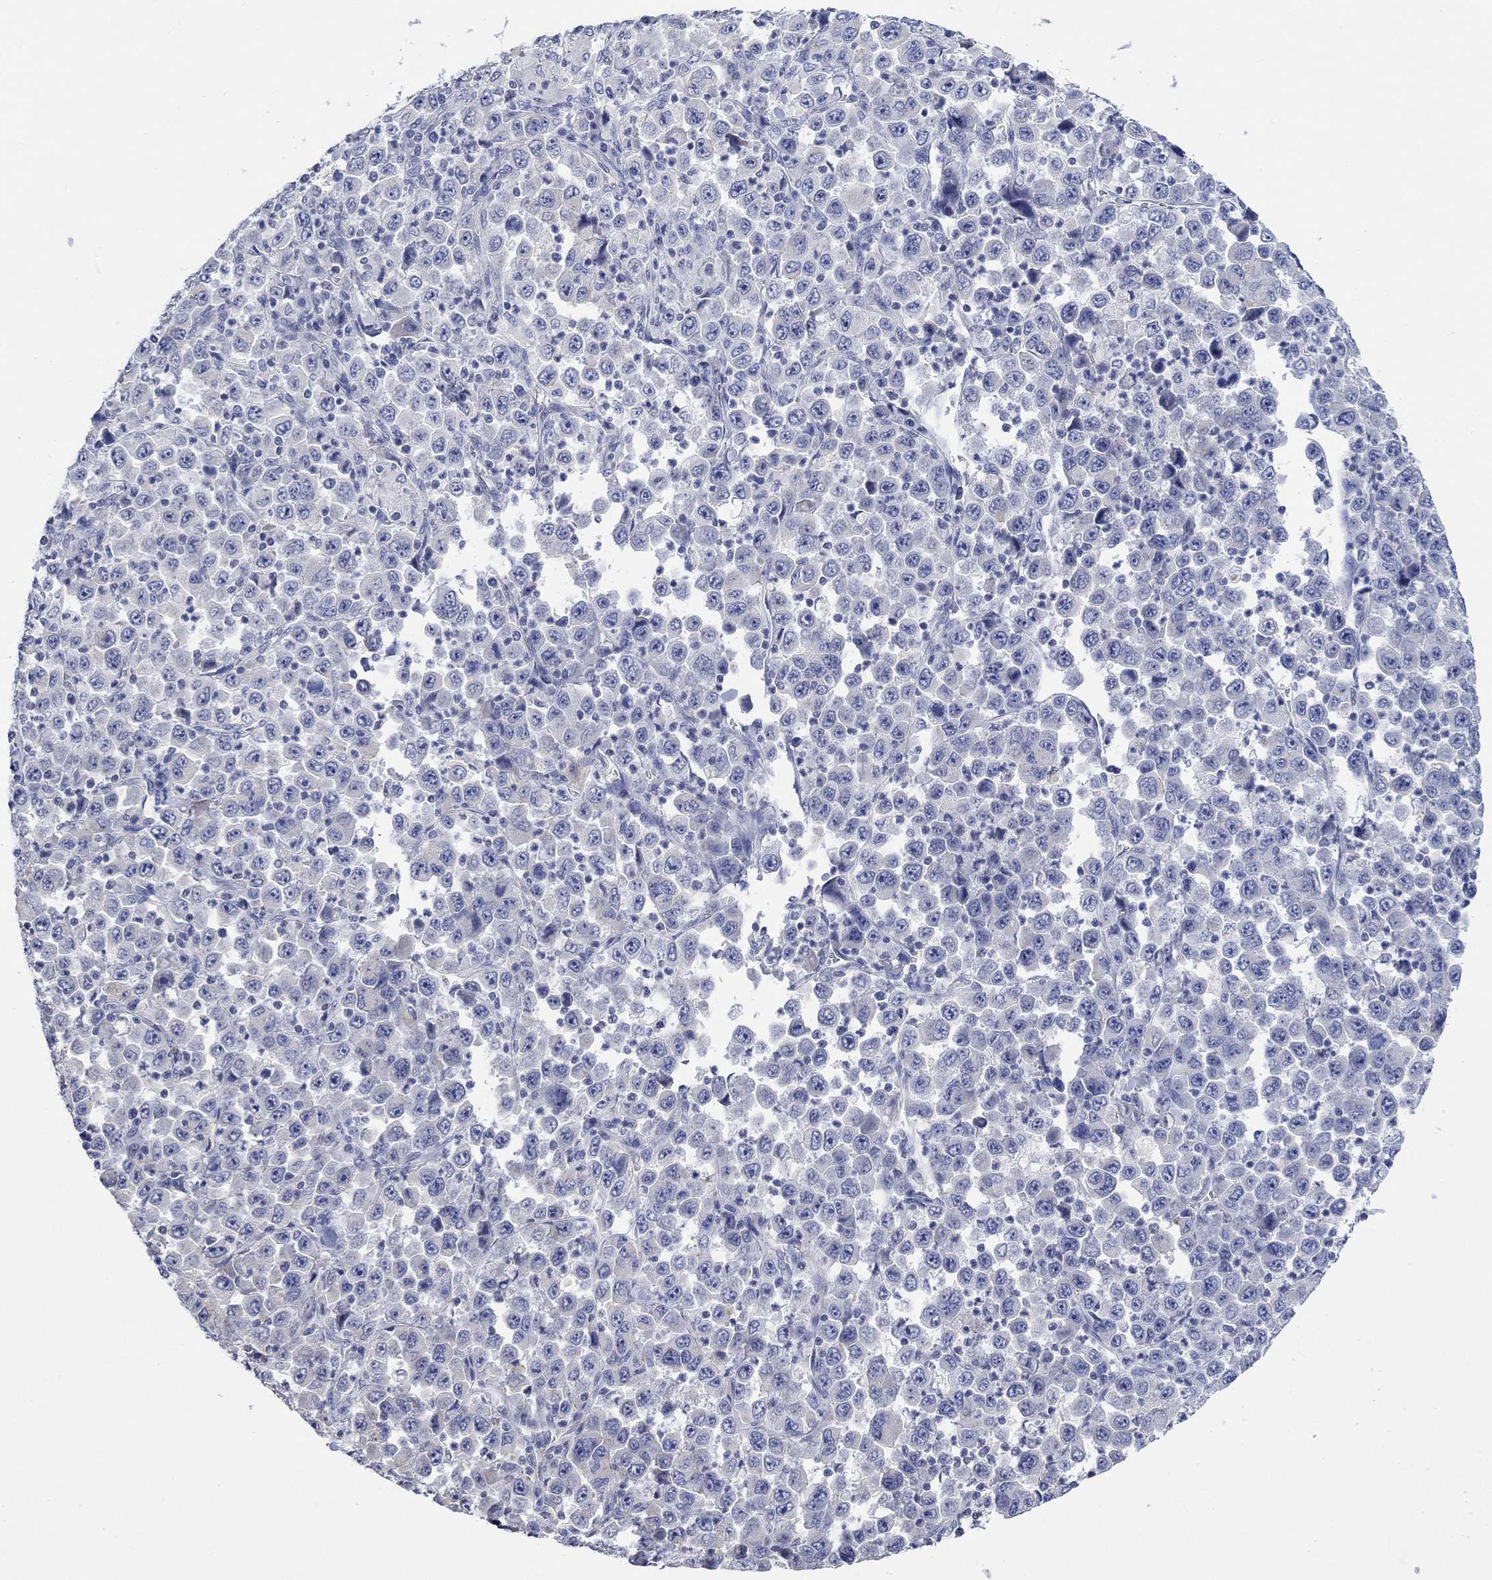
{"staining": {"intensity": "negative", "quantity": "none", "location": "none"}, "tissue": "stomach cancer", "cell_type": "Tumor cells", "image_type": "cancer", "snomed": [{"axis": "morphology", "description": "Normal tissue, NOS"}, {"axis": "morphology", "description": "Adenocarcinoma, NOS"}, {"axis": "topography", "description": "Stomach, upper"}, {"axis": "topography", "description": "Stomach"}], "caption": "DAB (3,3'-diaminobenzidine) immunohistochemical staining of human adenocarcinoma (stomach) reveals no significant staining in tumor cells.", "gene": "AGRP", "patient": {"sex": "male", "age": 59}}